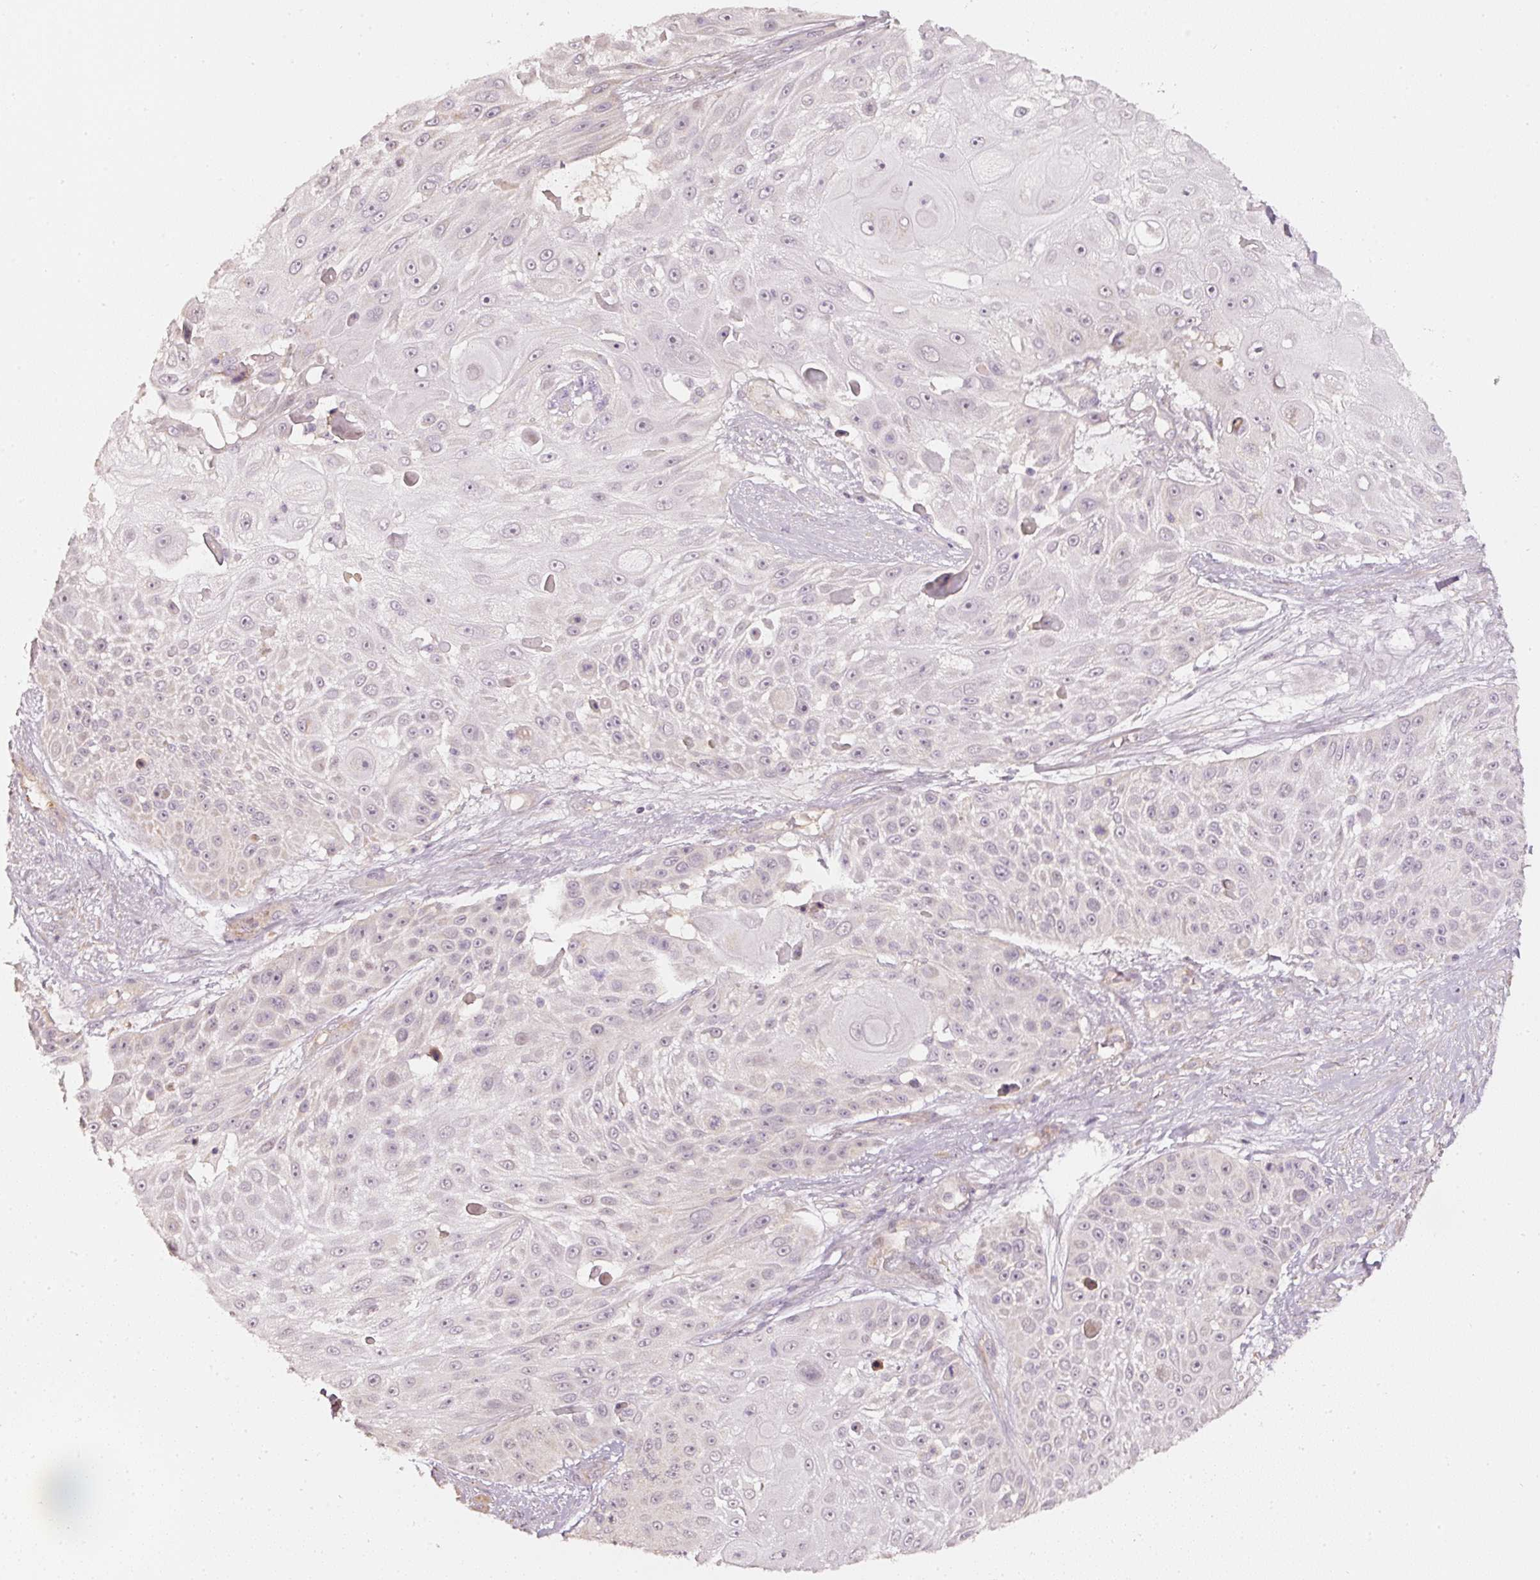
{"staining": {"intensity": "moderate", "quantity": "<25%", "location": "cytoplasmic/membranous"}, "tissue": "skin cancer", "cell_type": "Tumor cells", "image_type": "cancer", "snomed": [{"axis": "morphology", "description": "Squamous cell carcinoma, NOS"}, {"axis": "topography", "description": "Skin"}], "caption": "An immunohistochemistry image of tumor tissue is shown. Protein staining in brown labels moderate cytoplasmic/membranous positivity in skin cancer (squamous cell carcinoma) within tumor cells. The protein of interest is shown in brown color, while the nuclei are stained blue.", "gene": "TOGARAM1", "patient": {"sex": "female", "age": 86}}